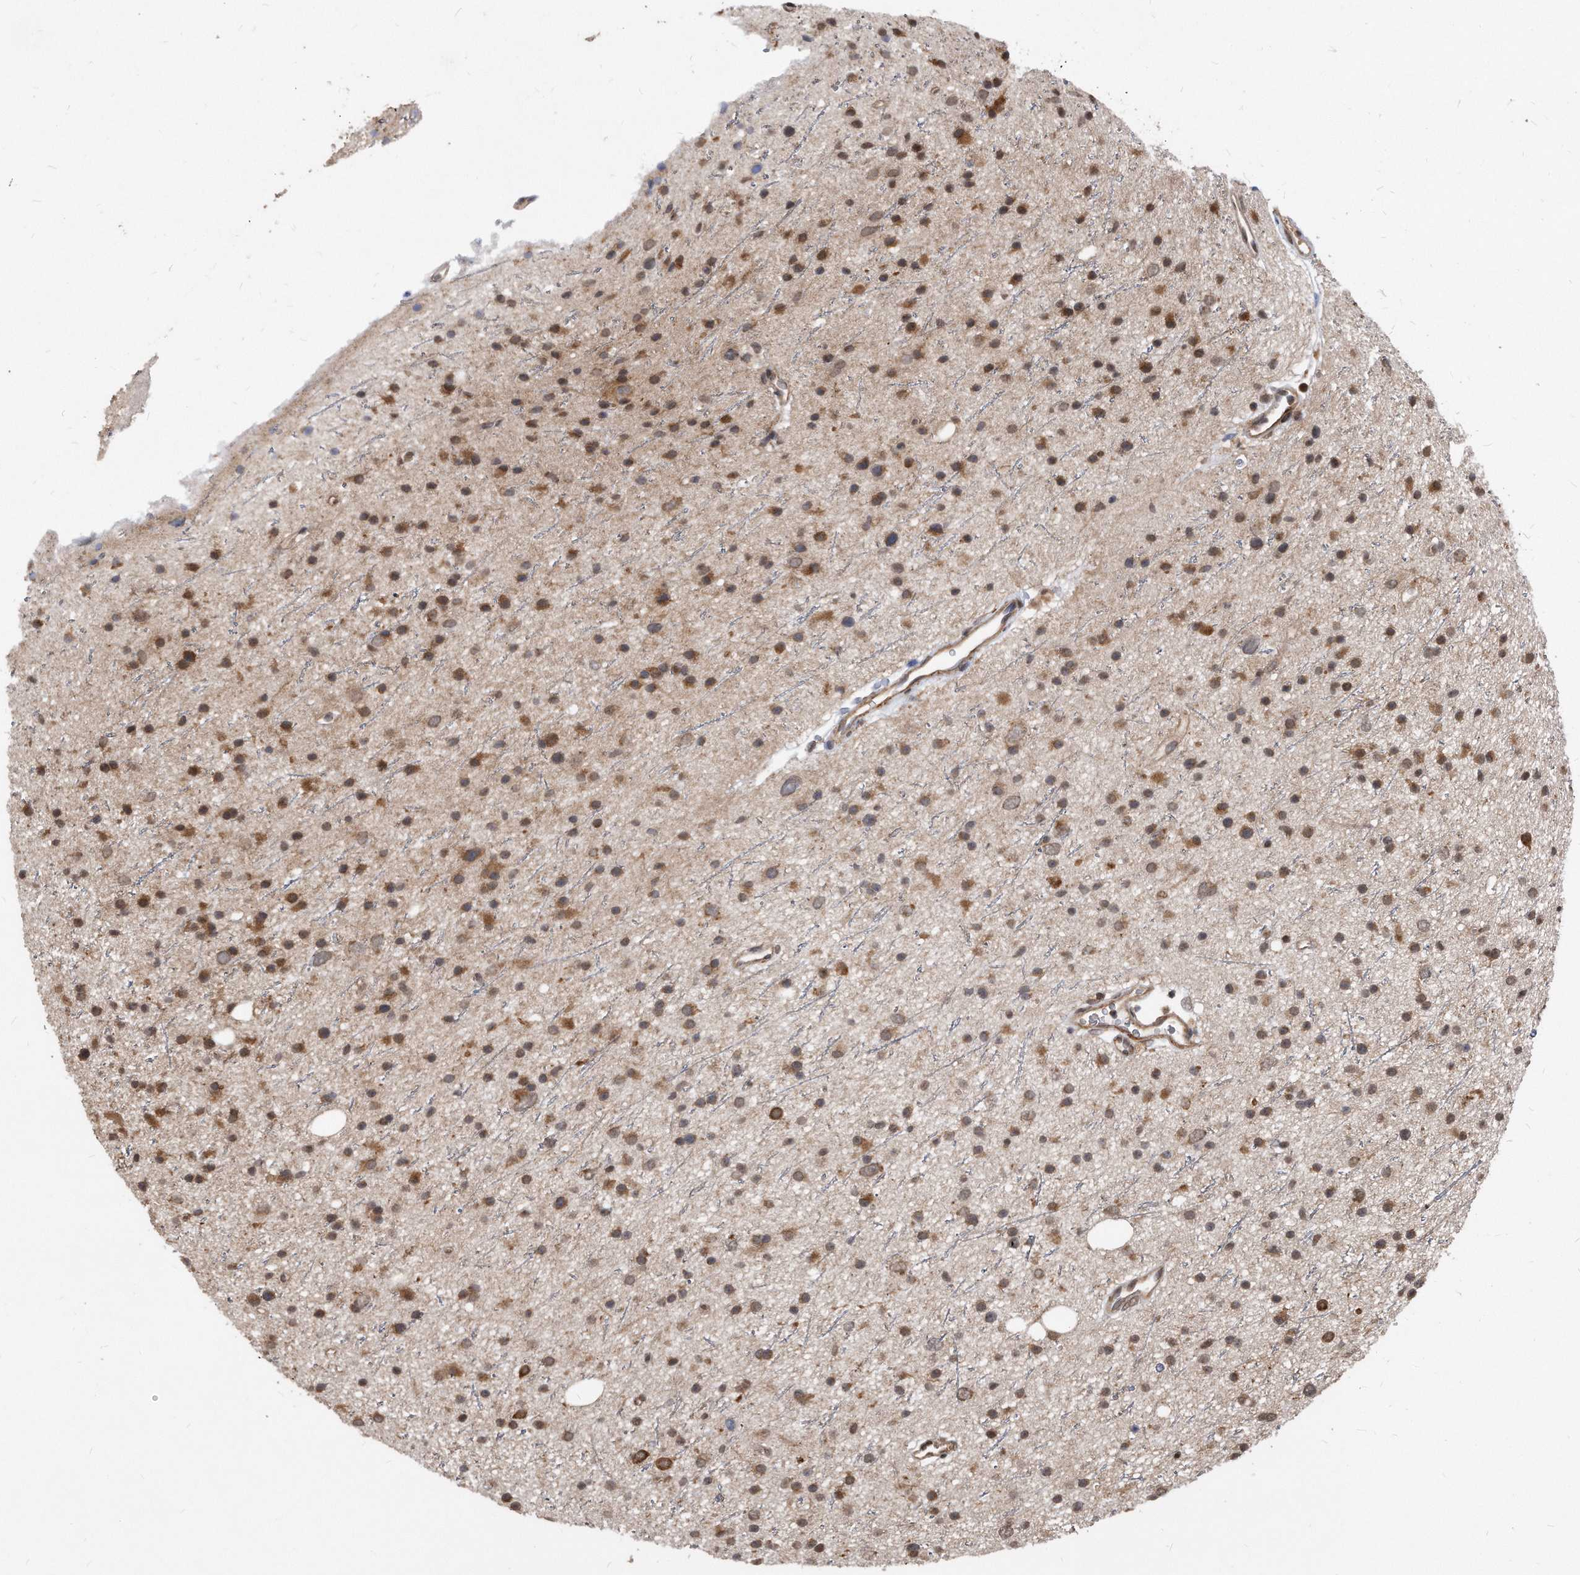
{"staining": {"intensity": "moderate", "quantity": ">75%", "location": "cytoplasmic/membranous"}, "tissue": "glioma", "cell_type": "Tumor cells", "image_type": "cancer", "snomed": [{"axis": "morphology", "description": "Glioma, malignant, Low grade"}, {"axis": "topography", "description": "Cerebral cortex"}], "caption": "Moderate cytoplasmic/membranous positivity is appreciated in about >75% of tumor cells in malignant glioma (low-grade). (DAB (3,3'-diaminobenzidine) = brown stain, brightfield microscopy at high magnification).", "gene": "DUSP22", "patient": {"sex": "female", "age": 39}}